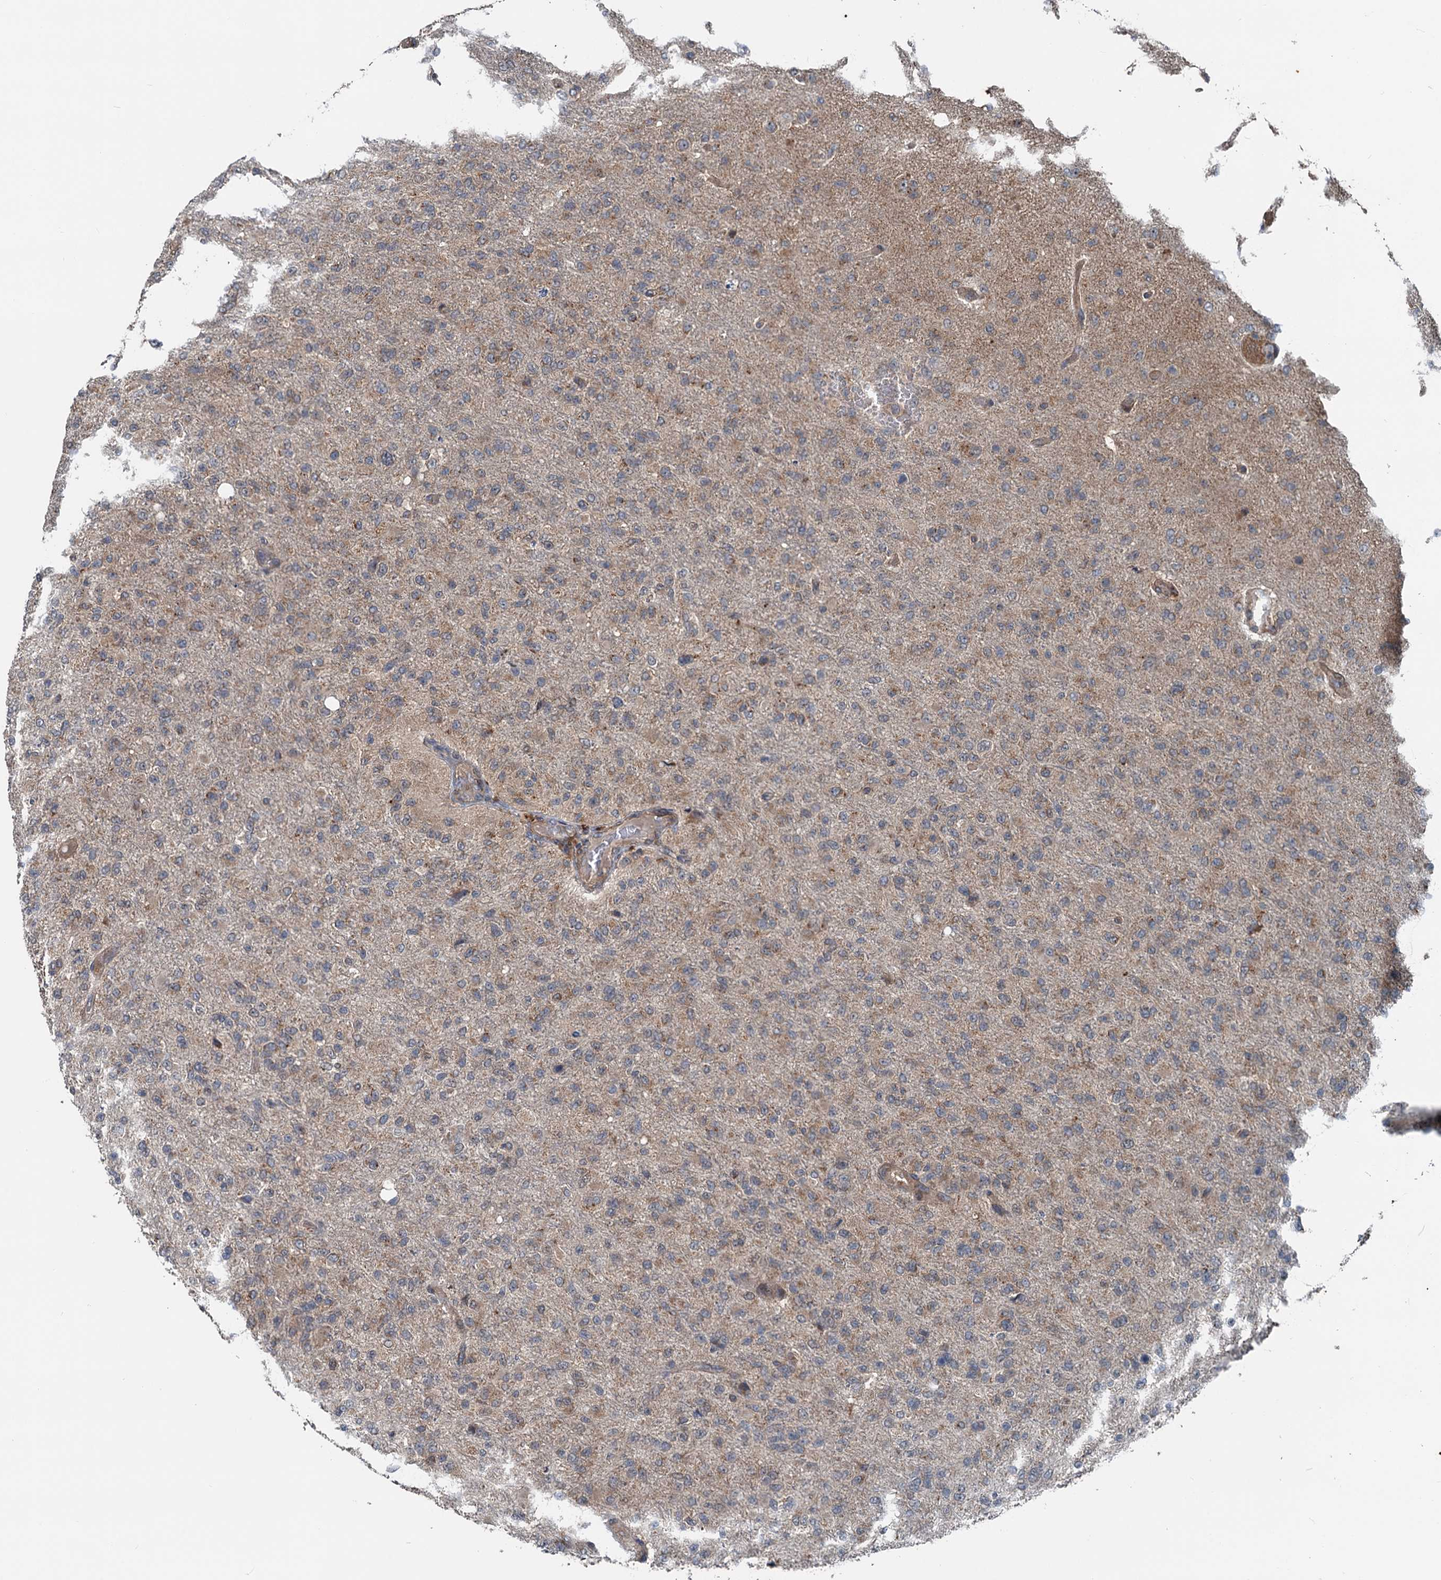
{"staining": {"intensity": "weak", "quantity": ">75%", "location": "cytoplasmic/membranous"}, "tissue": "glioma", "cell_type": "Tumor cells", "image_type": "cancer", "snomed": [{"axis": "morphology", "description": "Glioma, malignant, High grade"}, {"axis": "topography", "description": "Brain"}], "caption": "Immunohistochemistry (IHC) (DAB) staining of human high-grade glioma (malignant) shows weak cytoplasmic/membranous protein positivity in approximately >75% of tumor cells.", "gene": "TEDC1", "patient": {"sex": "female", "age": 74}}